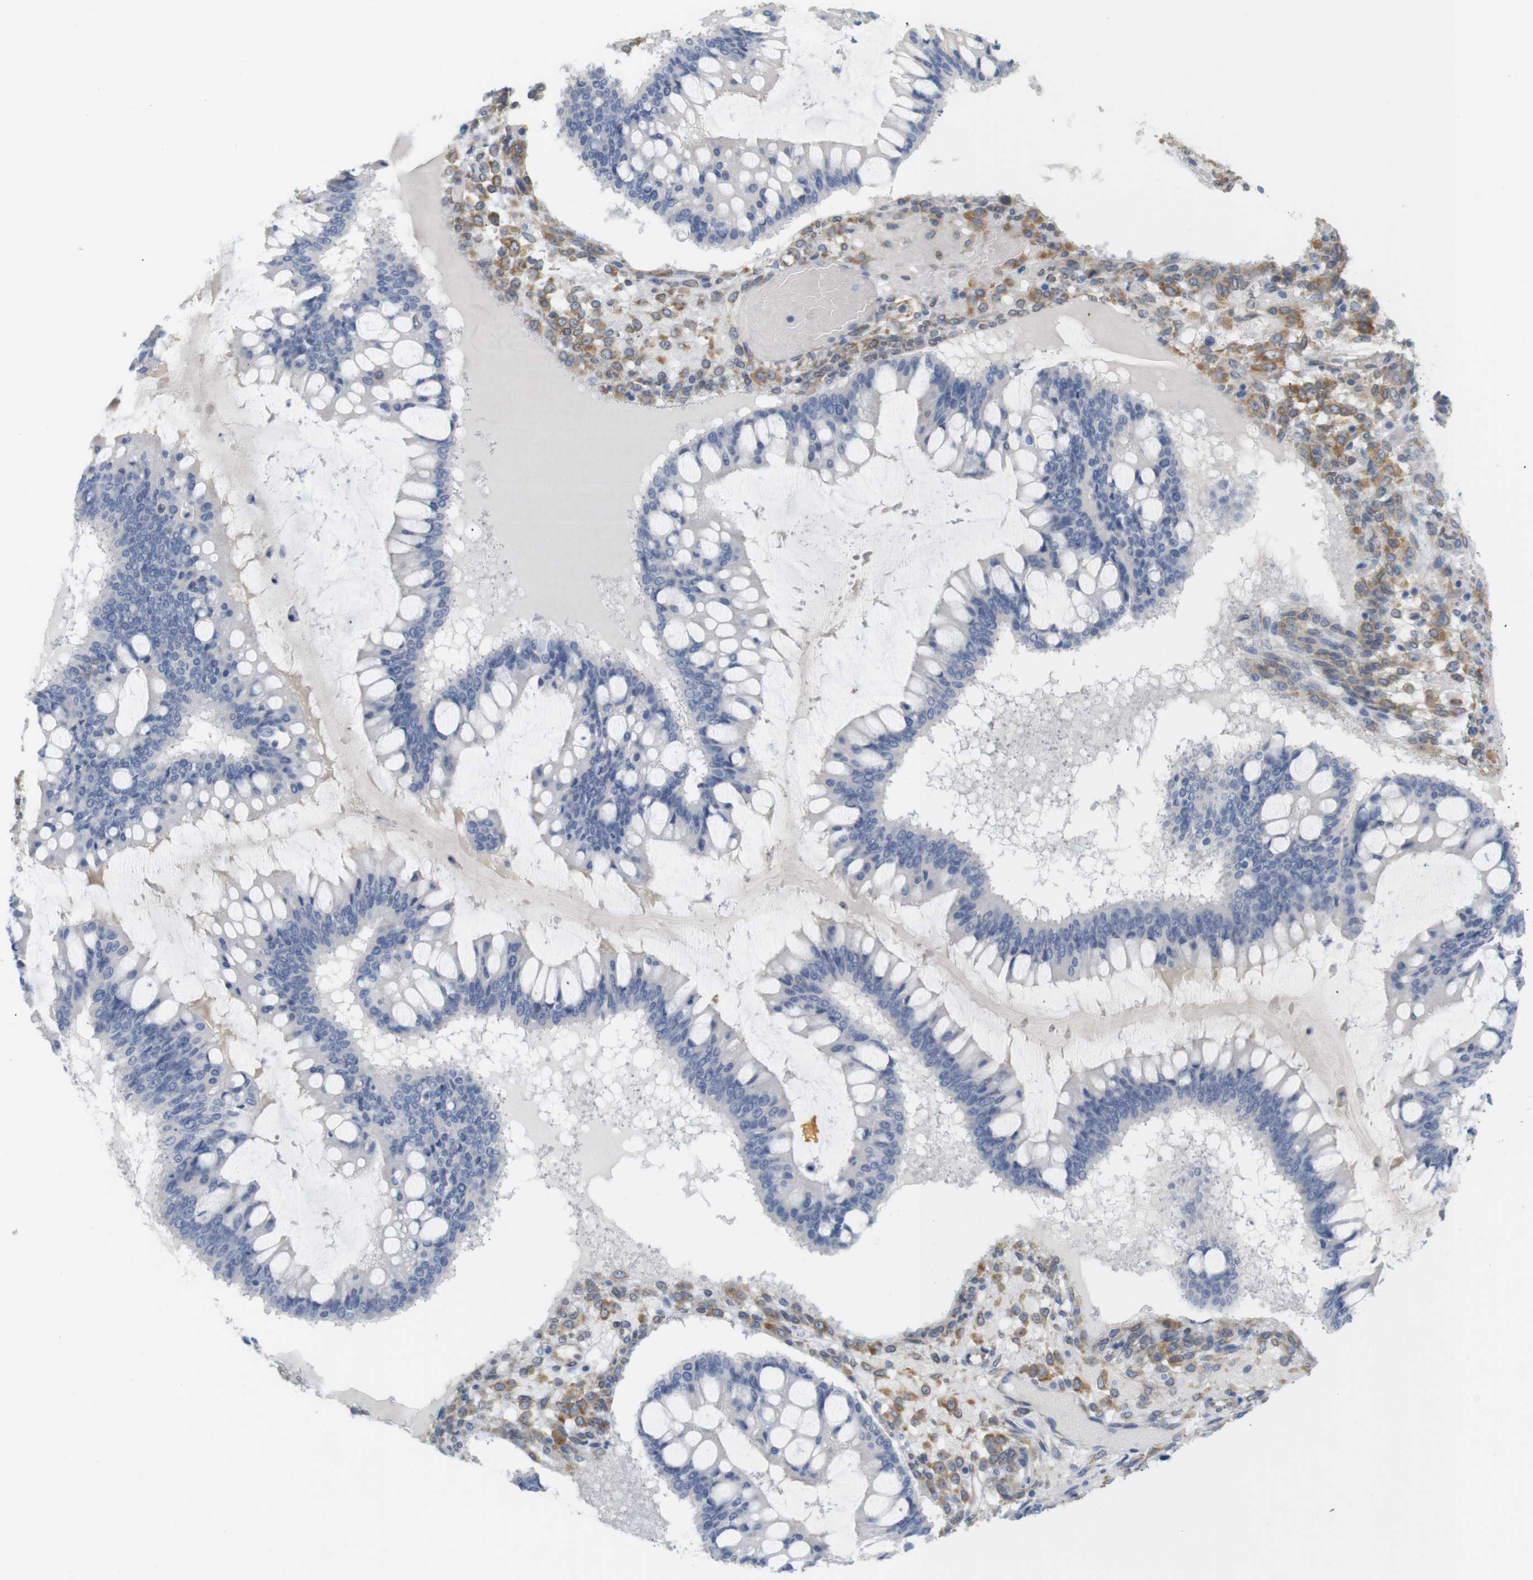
{"staining": {"intensity": "negative", "quantity": "none", "location": "none"}, "tissue": "ovarian cancer", "cell_type": "Tumor cells", "image_type": "cancer", "snomed": [{"axis": "morphology", "description": "Cystadenocarcinoma, mucinous, NOS"}, {"axis": "topography", "description": "Ovary"}], "caption": "Immunohistochemistry histopathology image of neoplastic tissue: mucinous cystadenocarcinoma (ovarian) stained with DAB (3,3'-diaminobenzidine) shows no significant protein staining in tumor cells.", "gene": "ITPR1", "patient": {"sex": "female", "age": 73}}